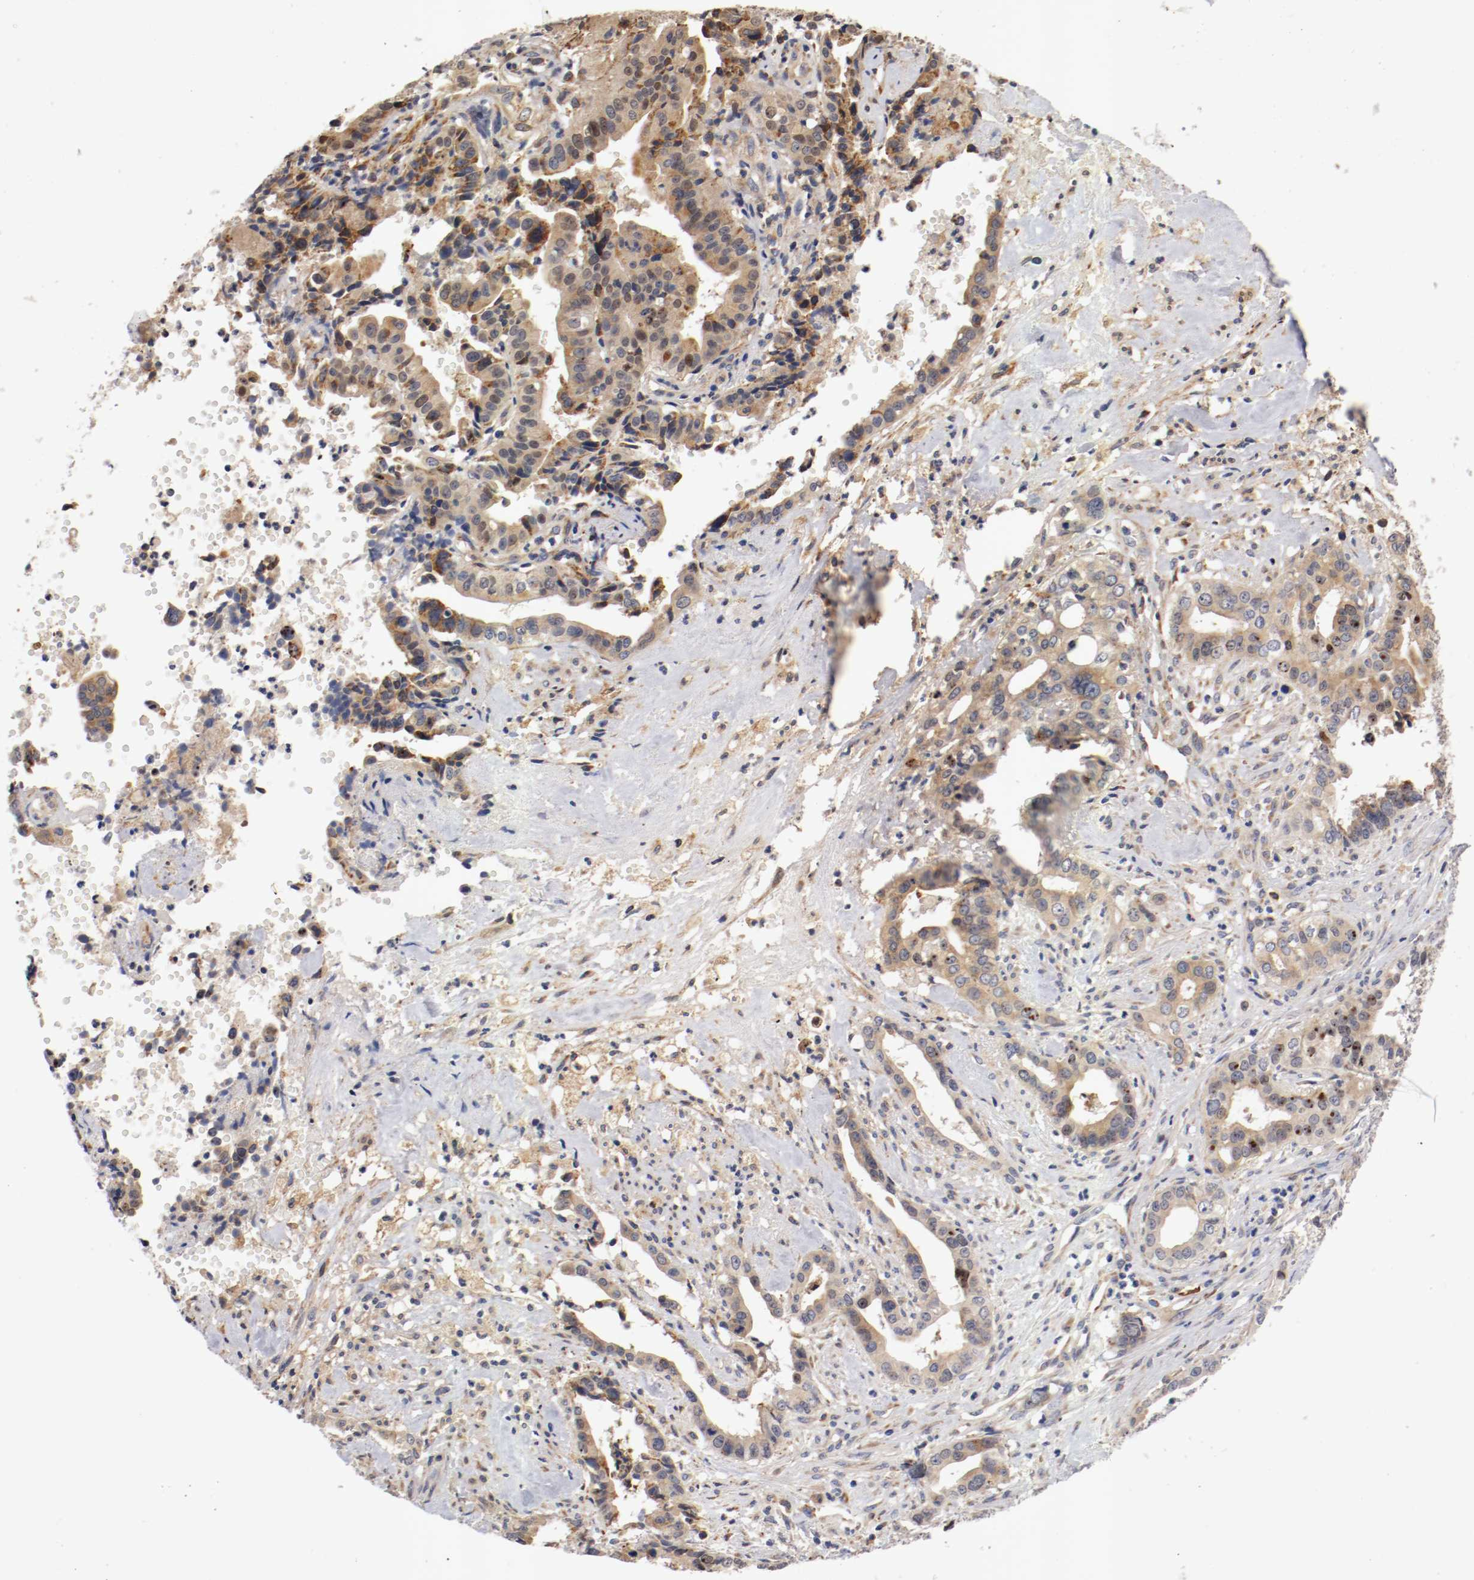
{"staining": {"intensity": "moderate", "quantity": ">75%", "location": "cytoplasmic/membranous"}, "tissue": "liver cancer", "cell_type": "Tumor cells", "image_type": "cancer", "snomed": [{"axis": "morphology", "description": "Cholangiocarcinoma"}, {"axis": "topography", "description": "Liver"}], "caption": "Brown immunohistochemical staining in human cholangiocarcinoma (liver) displays moderate cytoplasmic/membranous positivity in approximately >75% of tumor cells. (DAB IHC with brightfield microscopy, high magnification).", "gene": "TNFSF13", "patient": {"sex": "female", "age": 61}}